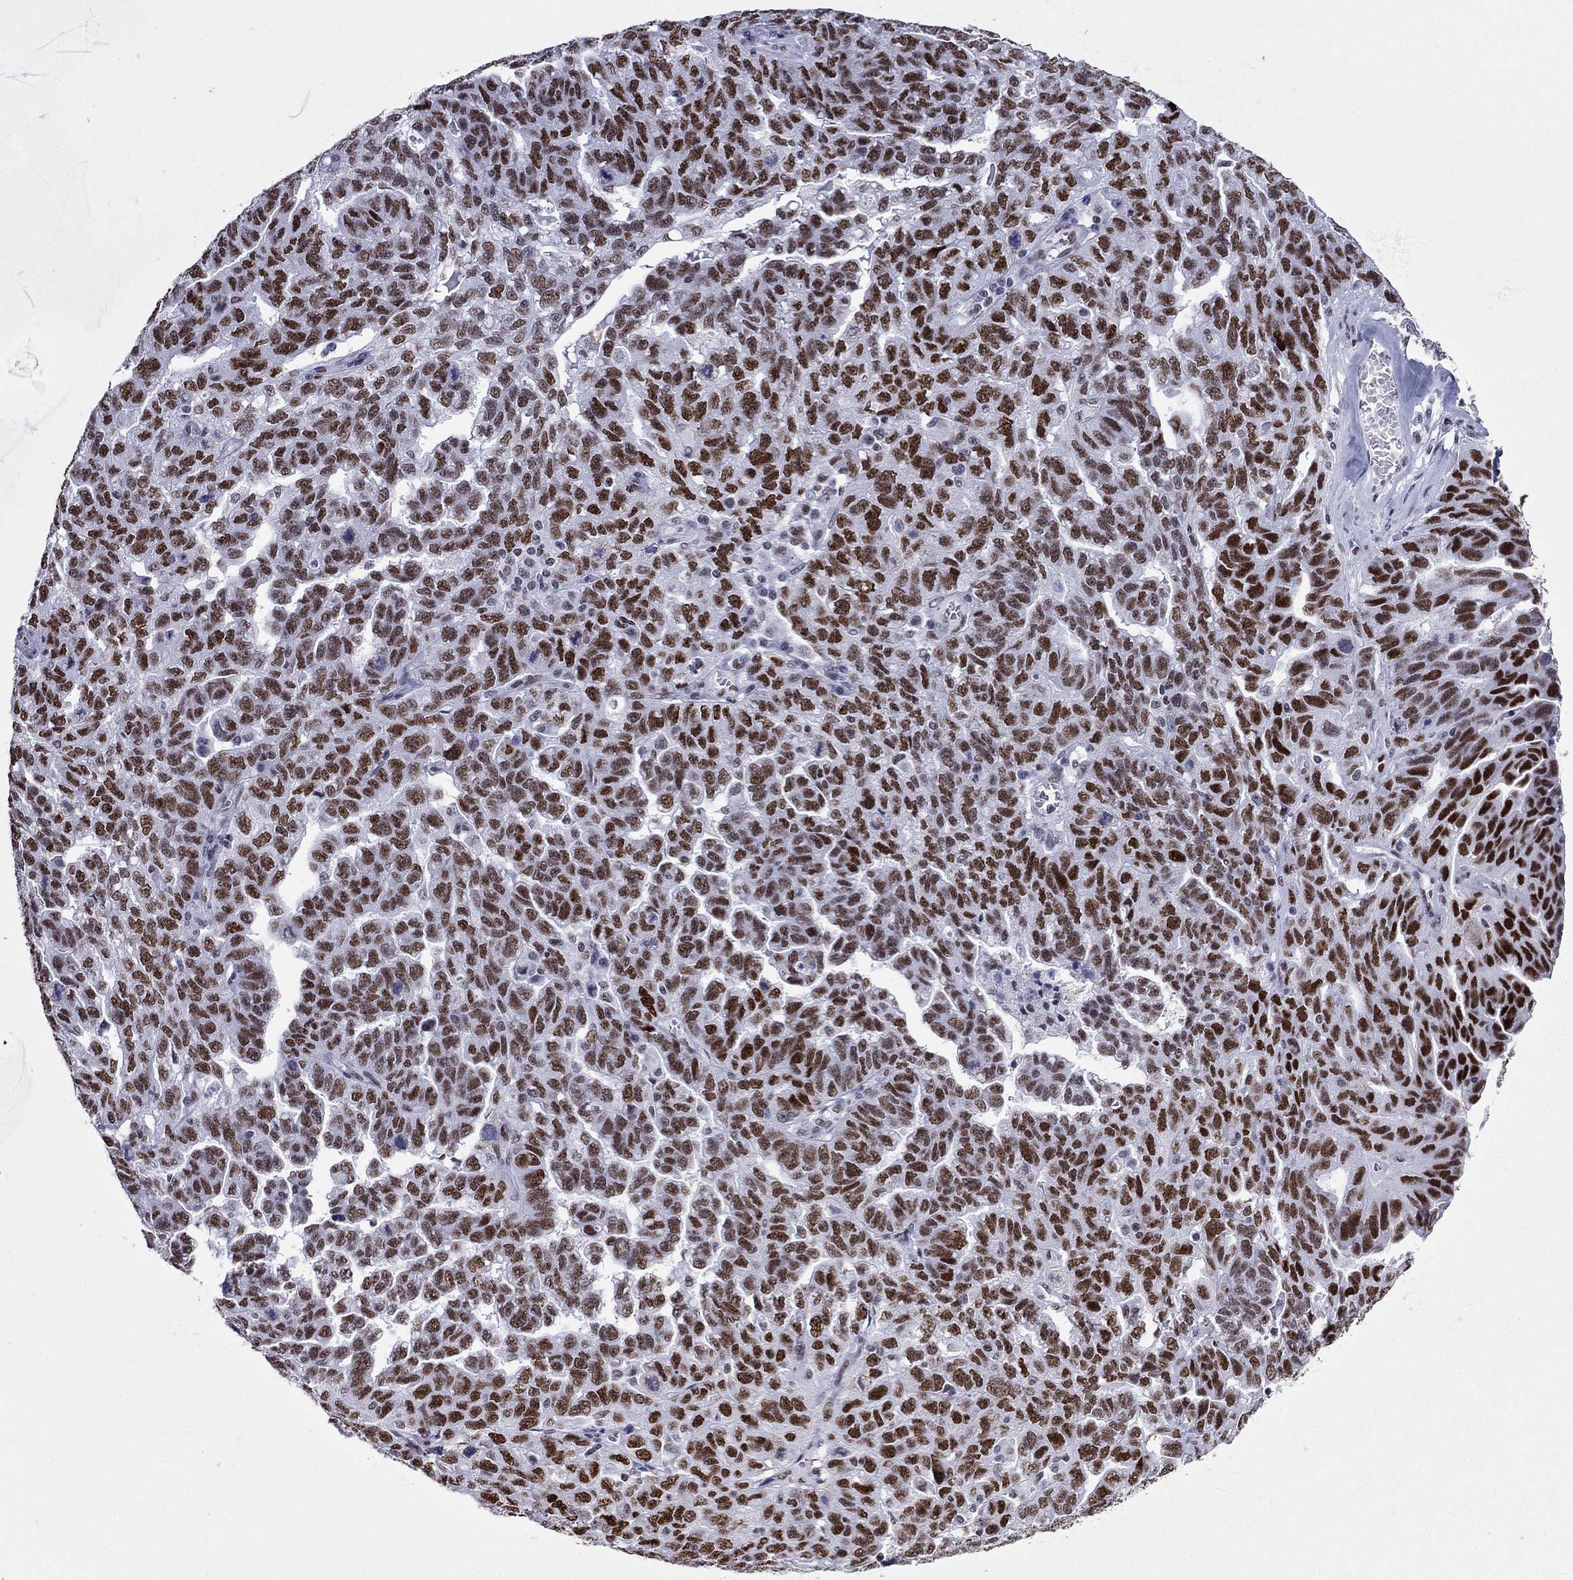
{"staining": {"intensity": "strong", "quantity": ">75%", "location": "nuclear"}, "tissue": "ovarian cancer", "cell_type": "Tumor cells", "image_type": "cancer", "snomed": [{"axis": "morphology", "description": "Cystadenocarcinoma, serous, NOS"}, {"axis": "topography", "description": "Ovary"}], "caption": "Ovarian cancer stained for a protein demonstrates strong nuclear positivity in tumor cells.", "gene": "PPM1G", "patient": {"sex": "female", "age": 71}}